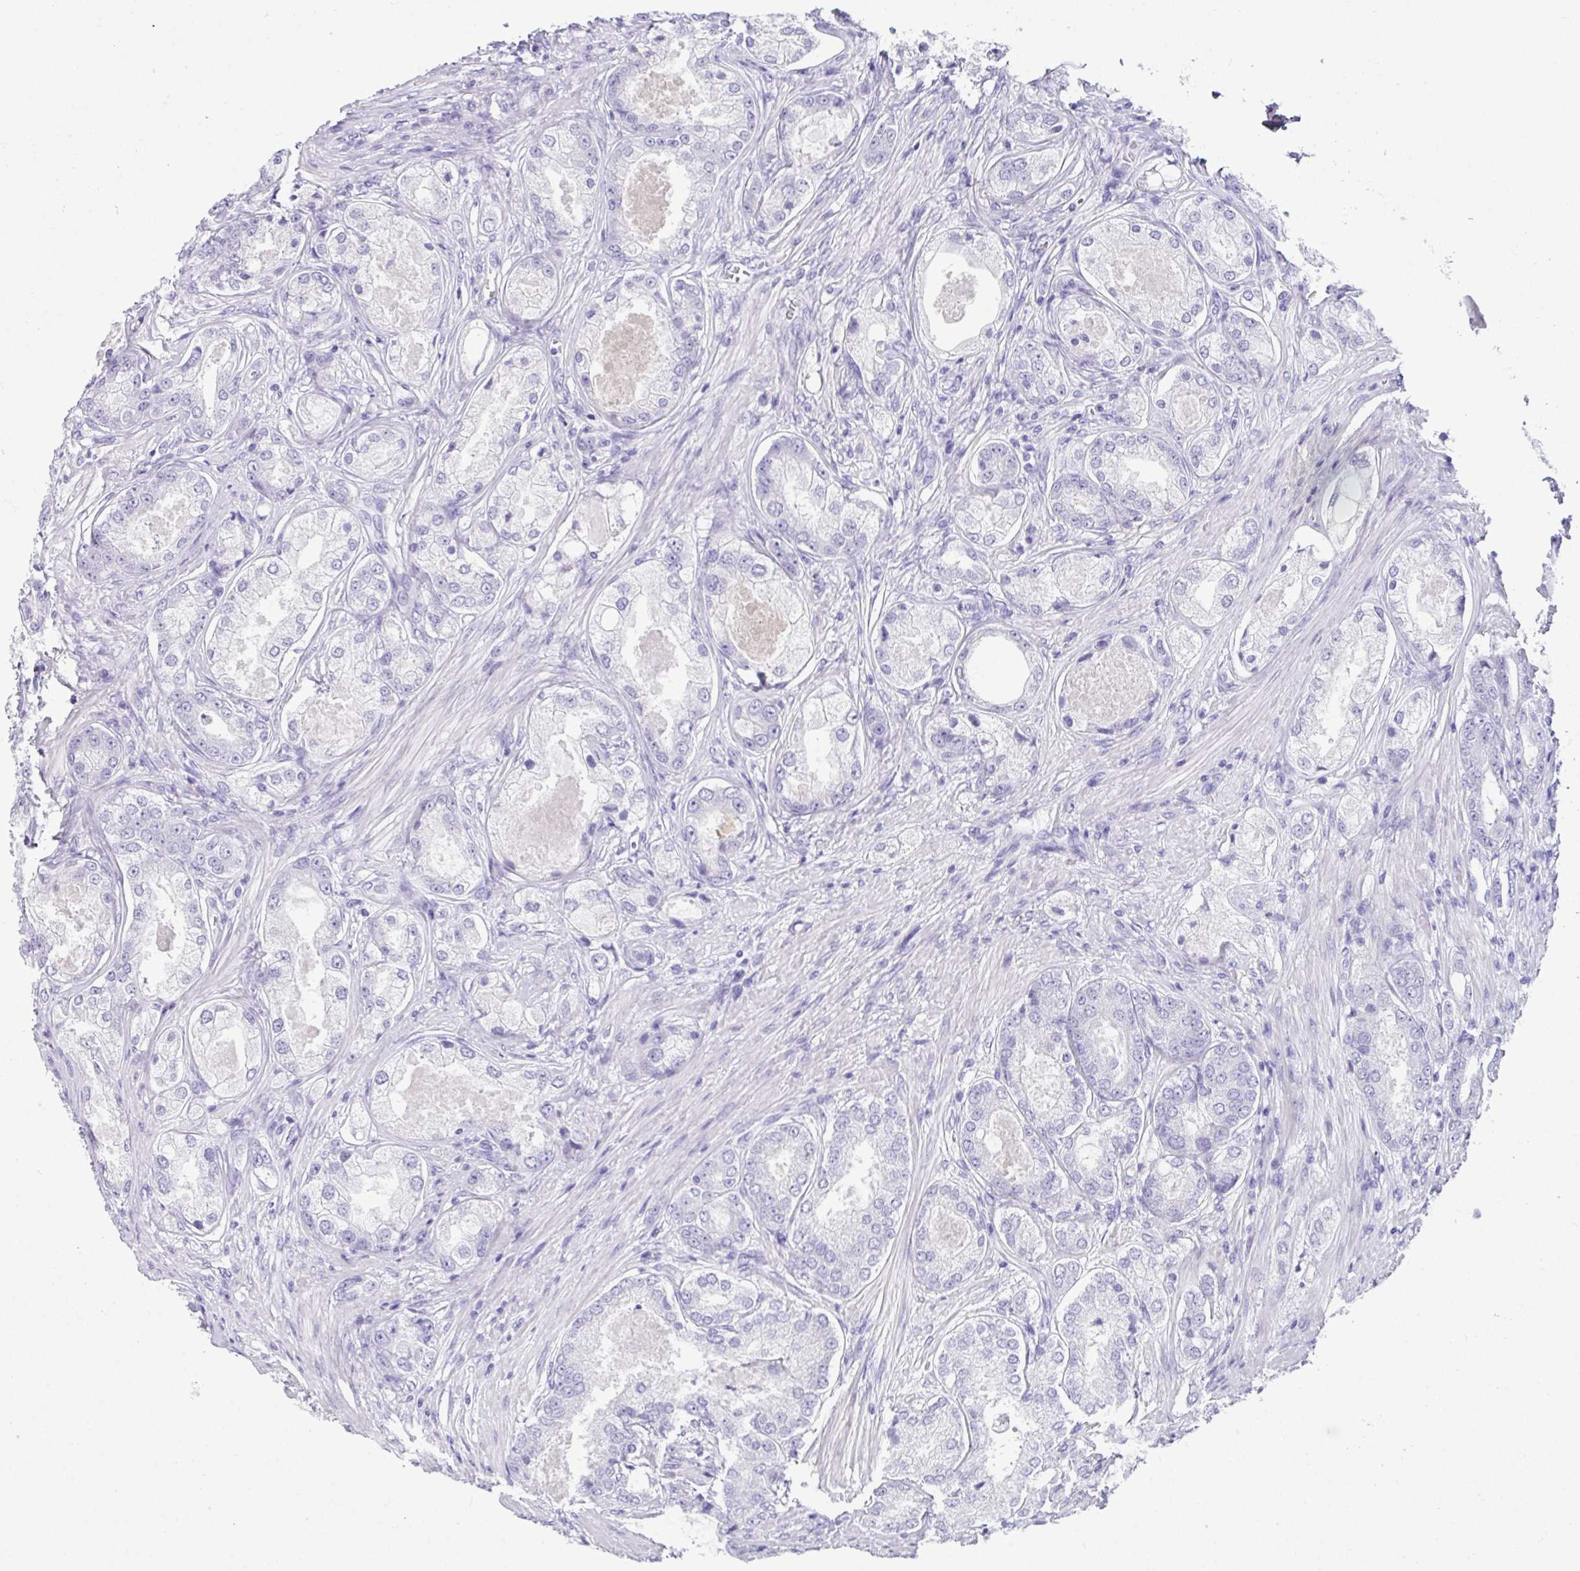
{"staining": {"intensity": "negative", "quantity": "none", "location": "none"}, "tissue": "prostate cancer", "cell_type": "Tumor cells", "image_type": "cancer", "snomed": [{"axis": "morphology", "description": "Adenocarcinoma, Low grade"}, {"axis": "topography", "description": "Prostate"}], "caption": "High power microscopy image of an IHC image of prostate cancer, revealing no significant staining in tumor cells.", "gene": "LGALS4", "patient": {"sex": "male", "age": 68}}